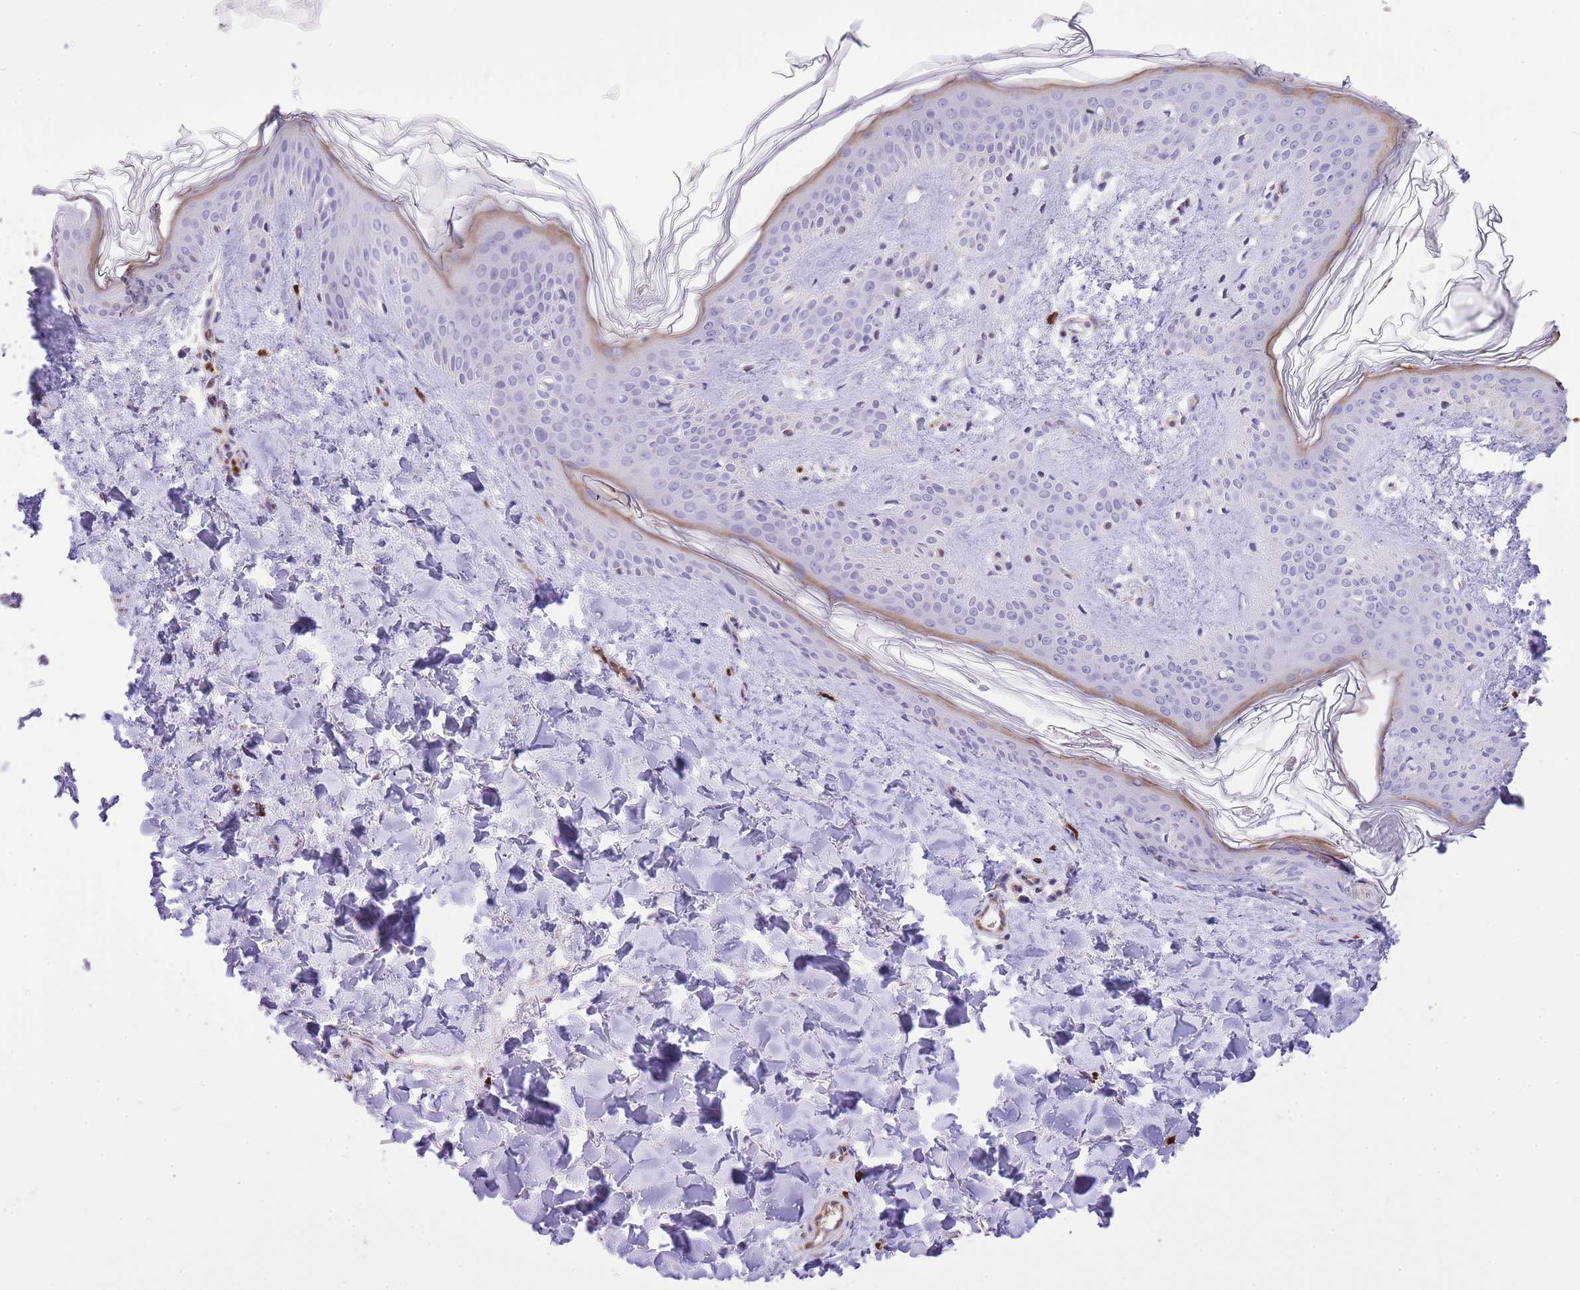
{"staining": {"intensity": "moderate", "quantity": ">75%", "location": "cytoplasmic/membranous"}, "tissue": "skin", "cell_type": "Fibroblasts", "image_type": "normal", "snomed": [{"axis": "morphology", "description": "Normal tissue, NOS"}, {"axis": "topography", "description": "Skin"}], "caption": "High-magnification brightfield microscopy of unremarkable skin stained with DAB (3,3'-diaminobenzidine) (brown) and counterstained with hematoxylin (blue). fibroblasts exhibit moderate cytoplasmic/membranous expression is present in about>75% of cells.", "gene": "MEIOSIN", "patient": {"sex": "female", "age": 41}}